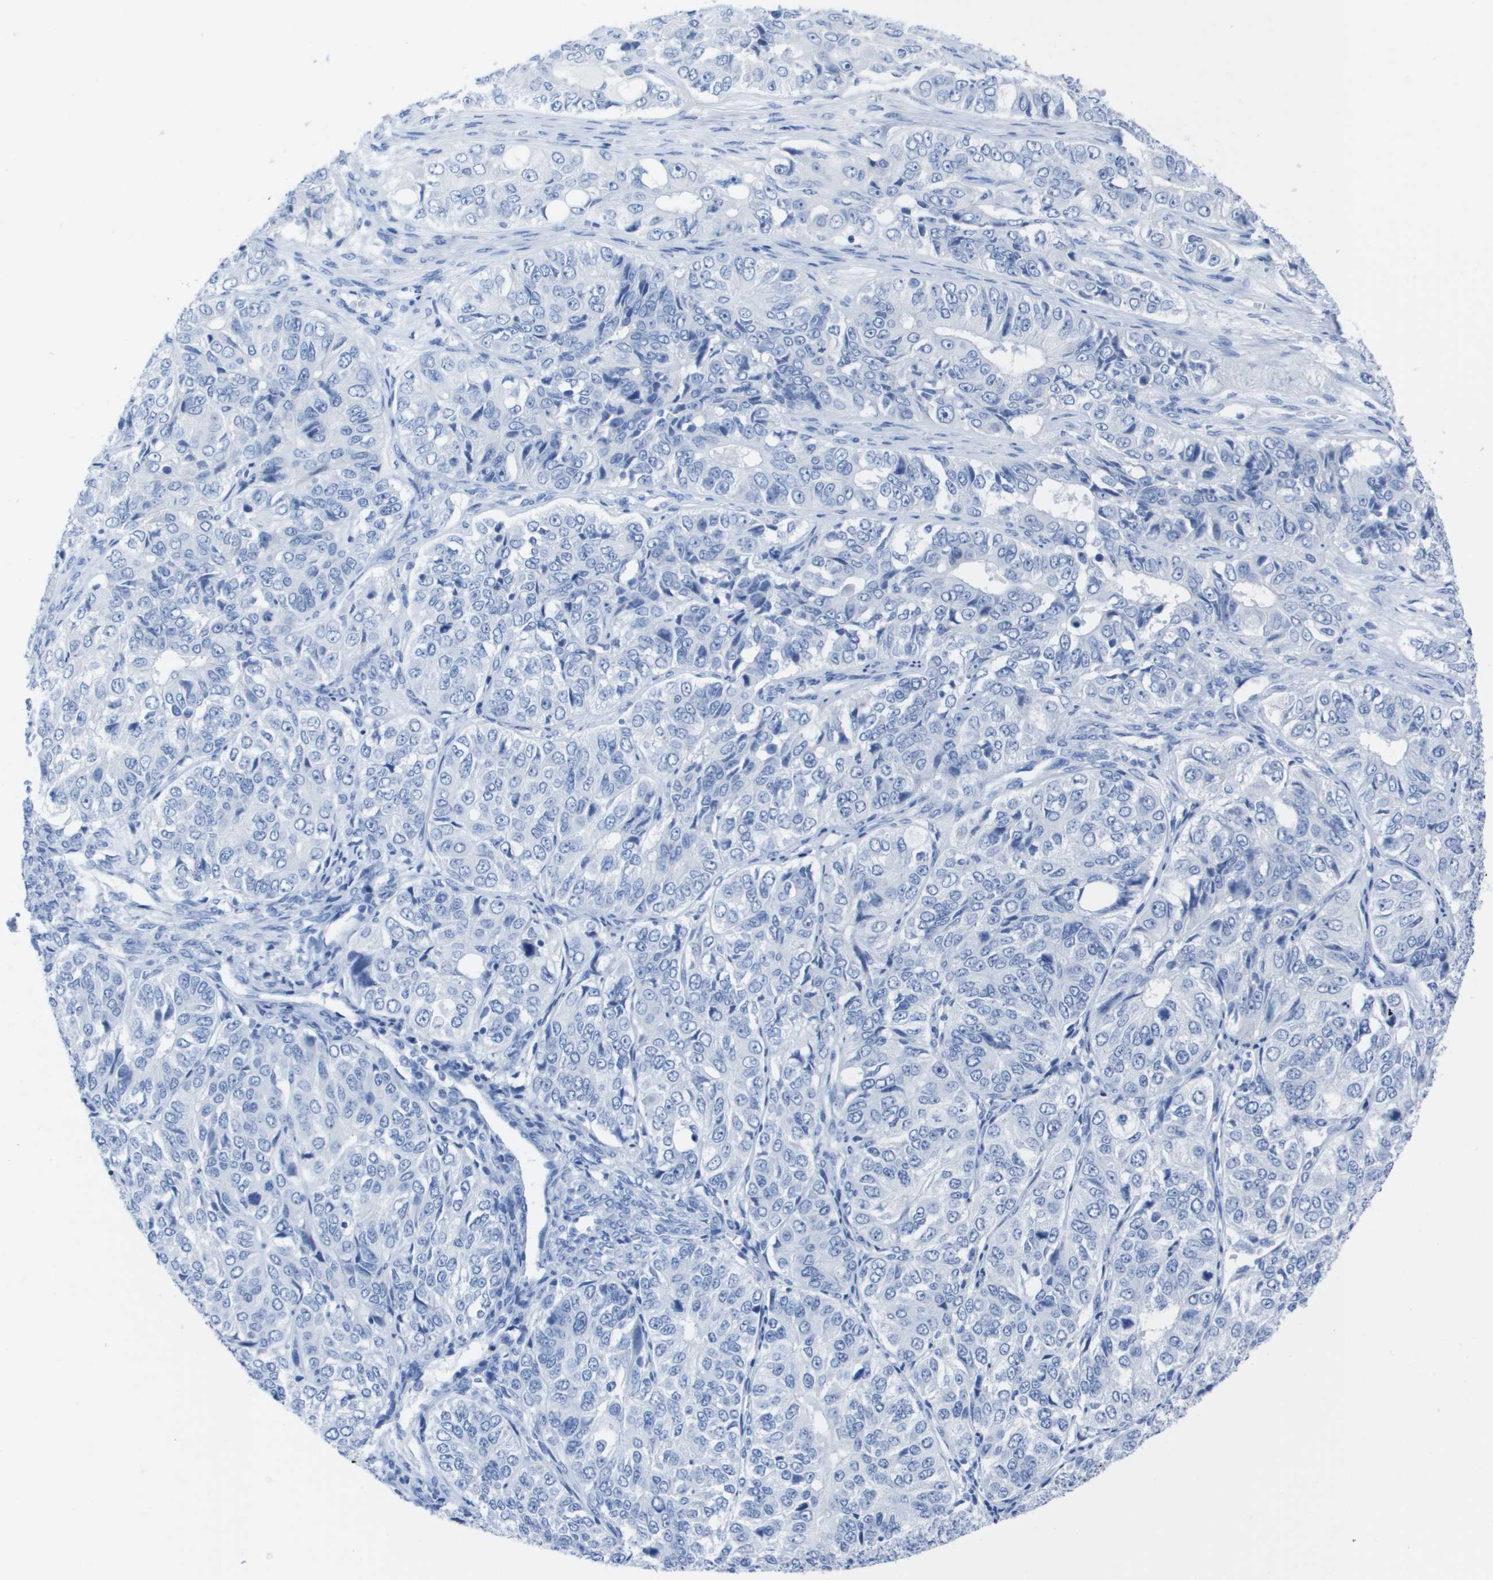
{"staining": {"intensity": "negative", "quantity": "none", "location": "none"}, "tissue": "ovarian cancer", "cell_type": "Tumor cells", "image_type": "cancer", "snomed": [{"axis": "morphology", "description": "Carcinoma, endometroid"}, {"axis": "topography", "description": "Ovary"}], "caption": "High magnification brightfield microscopy of endometroid carcinoma (ovarian) stained with DAB (3,3'-diaminobenzidine) (brown) and counterstained with hematoxylin (blue): tumor cells show no significant staining.", "gene": "KCNA3", "patient": {"sex": "female", "age": 51}}